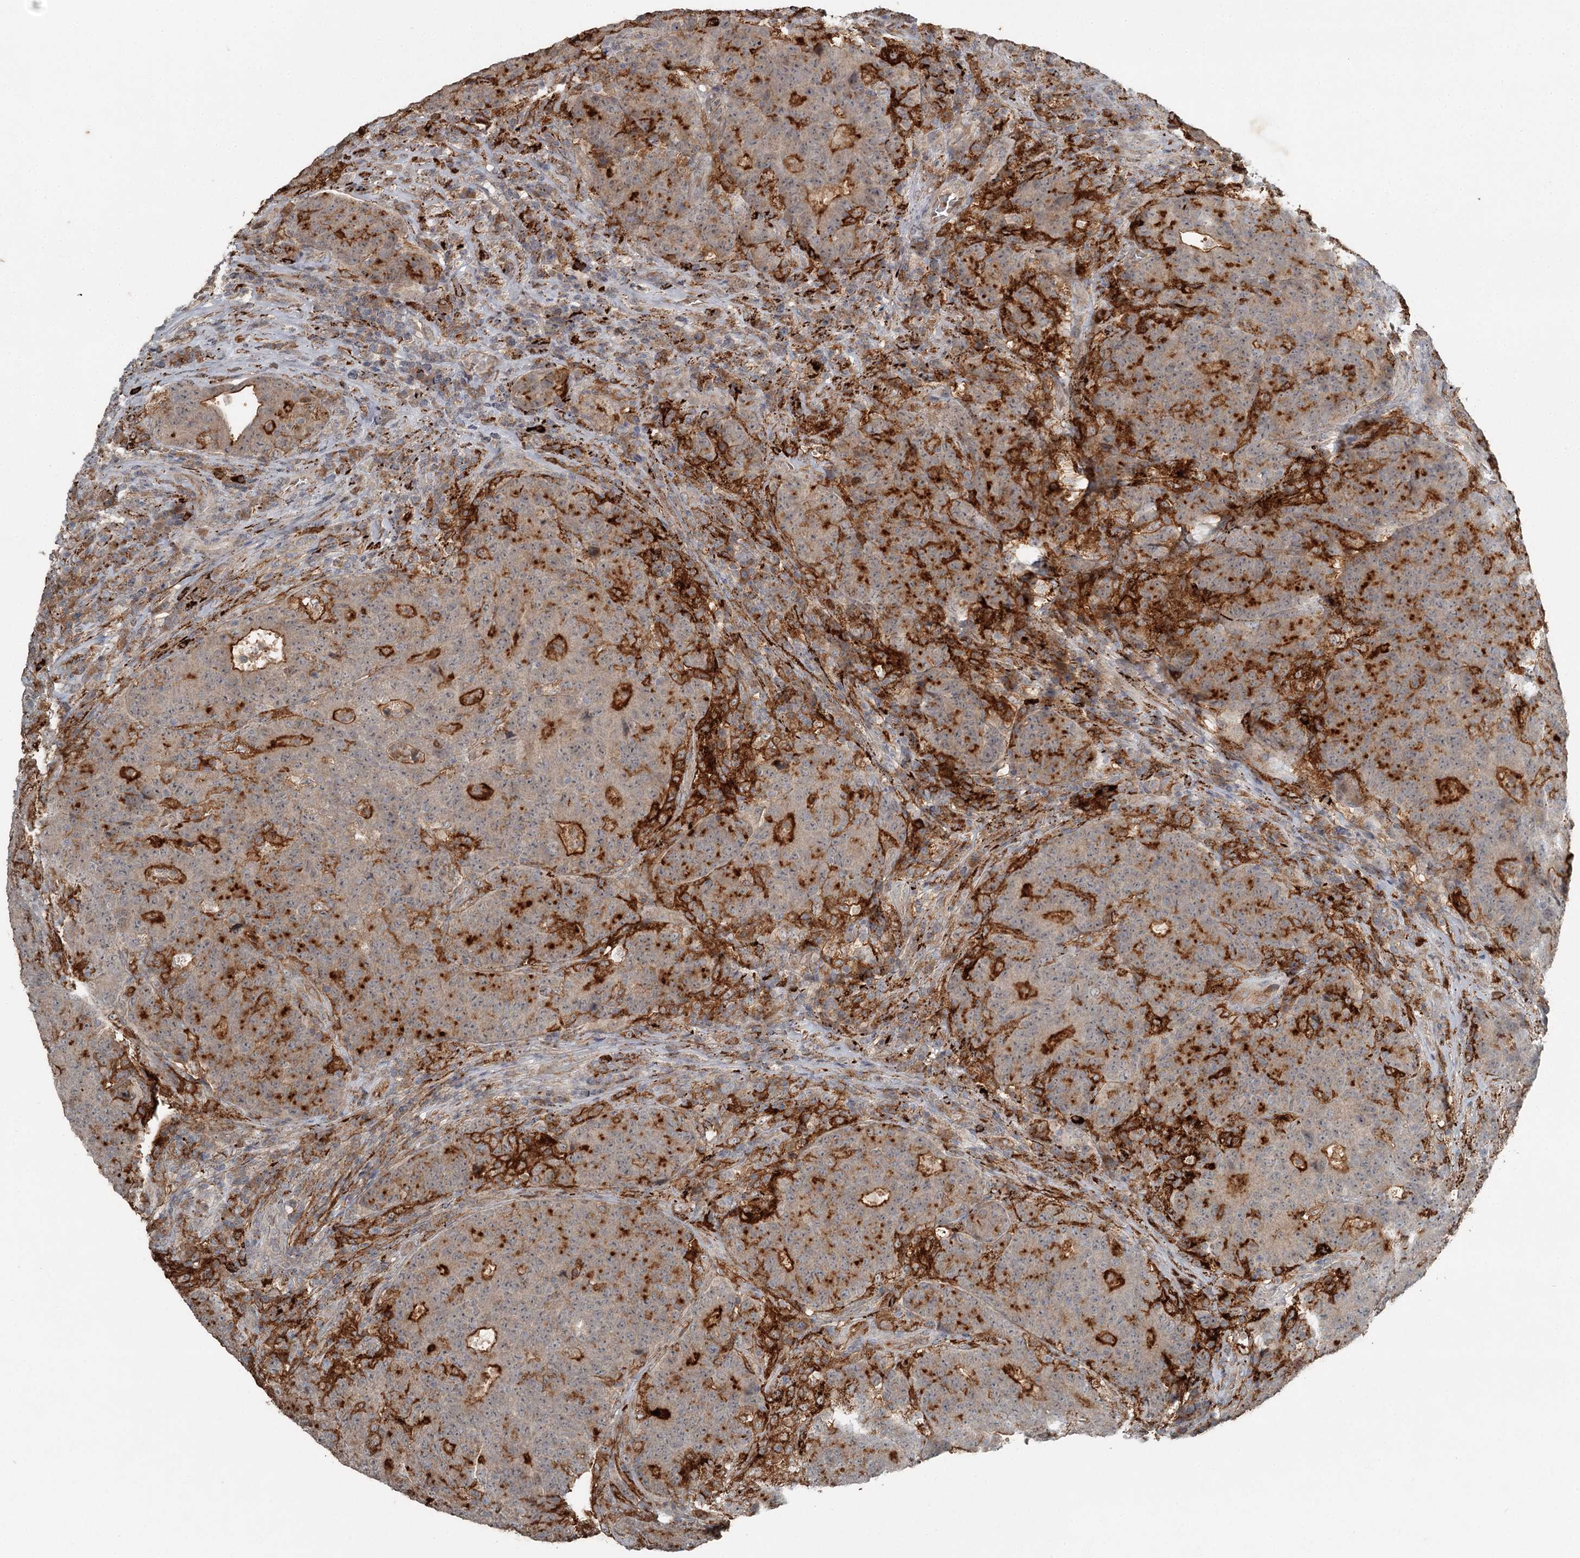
{"staining": {"intensity": "strong", "quantity": "25%-75%", "location": "cytoplasmic/membranous"}, "tissue": "colorectal cancer", "cell_type": "Tumor cells", "image_type": "cancer", "snomed": [{"axis": "morphology", "description": "Adenocarcinoma, NOS"}, {"axis": "topography", "description": "Colon"}], "caption": "This is an image of IHC staining of colorectal cancer (adenocarcinoma), which shows strong expression in the cytoplasmic/membranous of tumor cells.", "gene": "SLC39A8", "patient": {"sex": "female", "age": 75}}